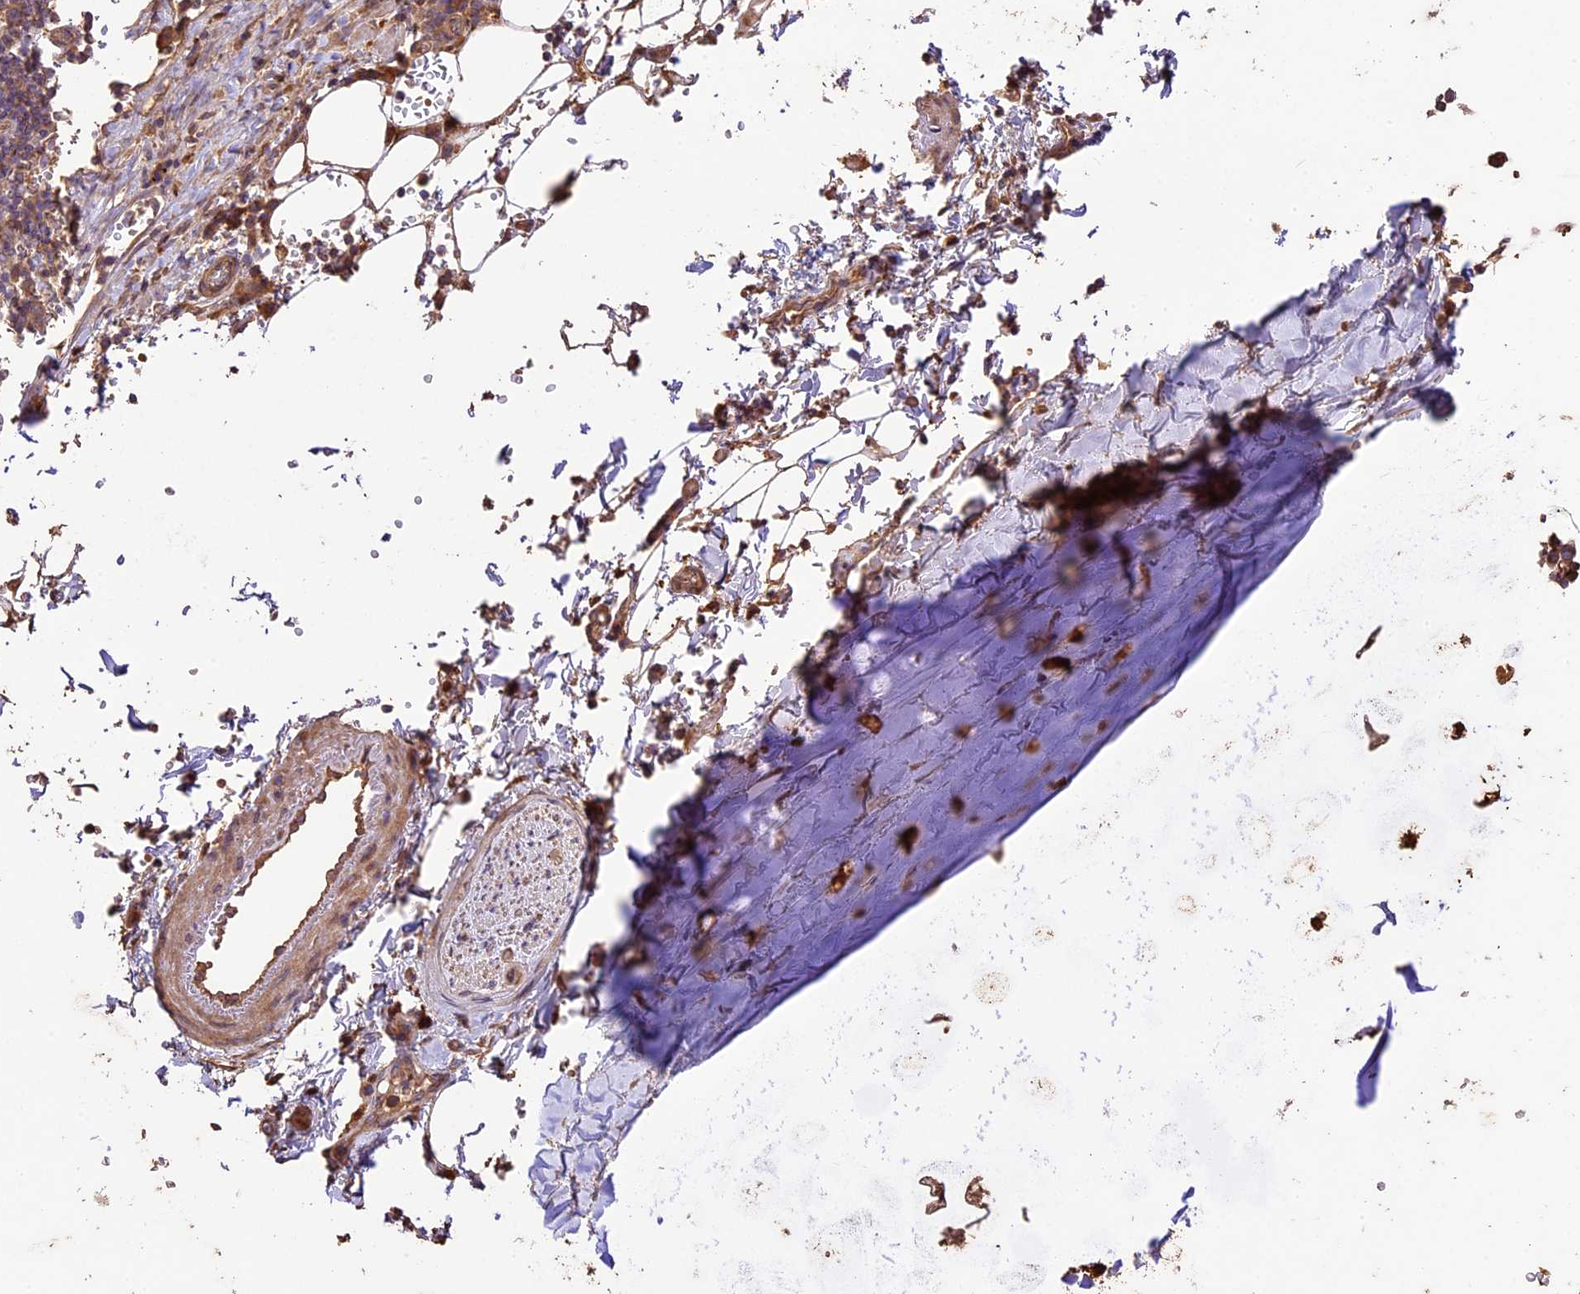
{"staining": {"intensity": "weak", "quantity": ">75%", "location": "cytoplasmic/membranous"}, "tissue": "adipose tissue", "cell_type": "Adipocytes", "image_type": "normal", "snomed": [{"axis": "morphology", "description": "Normal tissue, NOS"}, {"axis": "topography", "description": "Lymph node"}, {"axis": "topography", "description": "Cartilage tissue"}, {"axis": "topography", "description": "Bronchus"}], "caption": "The image demonstrates immunohistochemical staining of unremarkable adipose tissue. There is weak cytoplasmic/membranous expression is identified in about >75% of adipocytes. The protein is stained brown, and the nuclei are stained in blue (DAB IHC with brightfield microscopy, high magnification).", "gene": "CRLF1", "patient": {"sex": "male", "age": 63}}